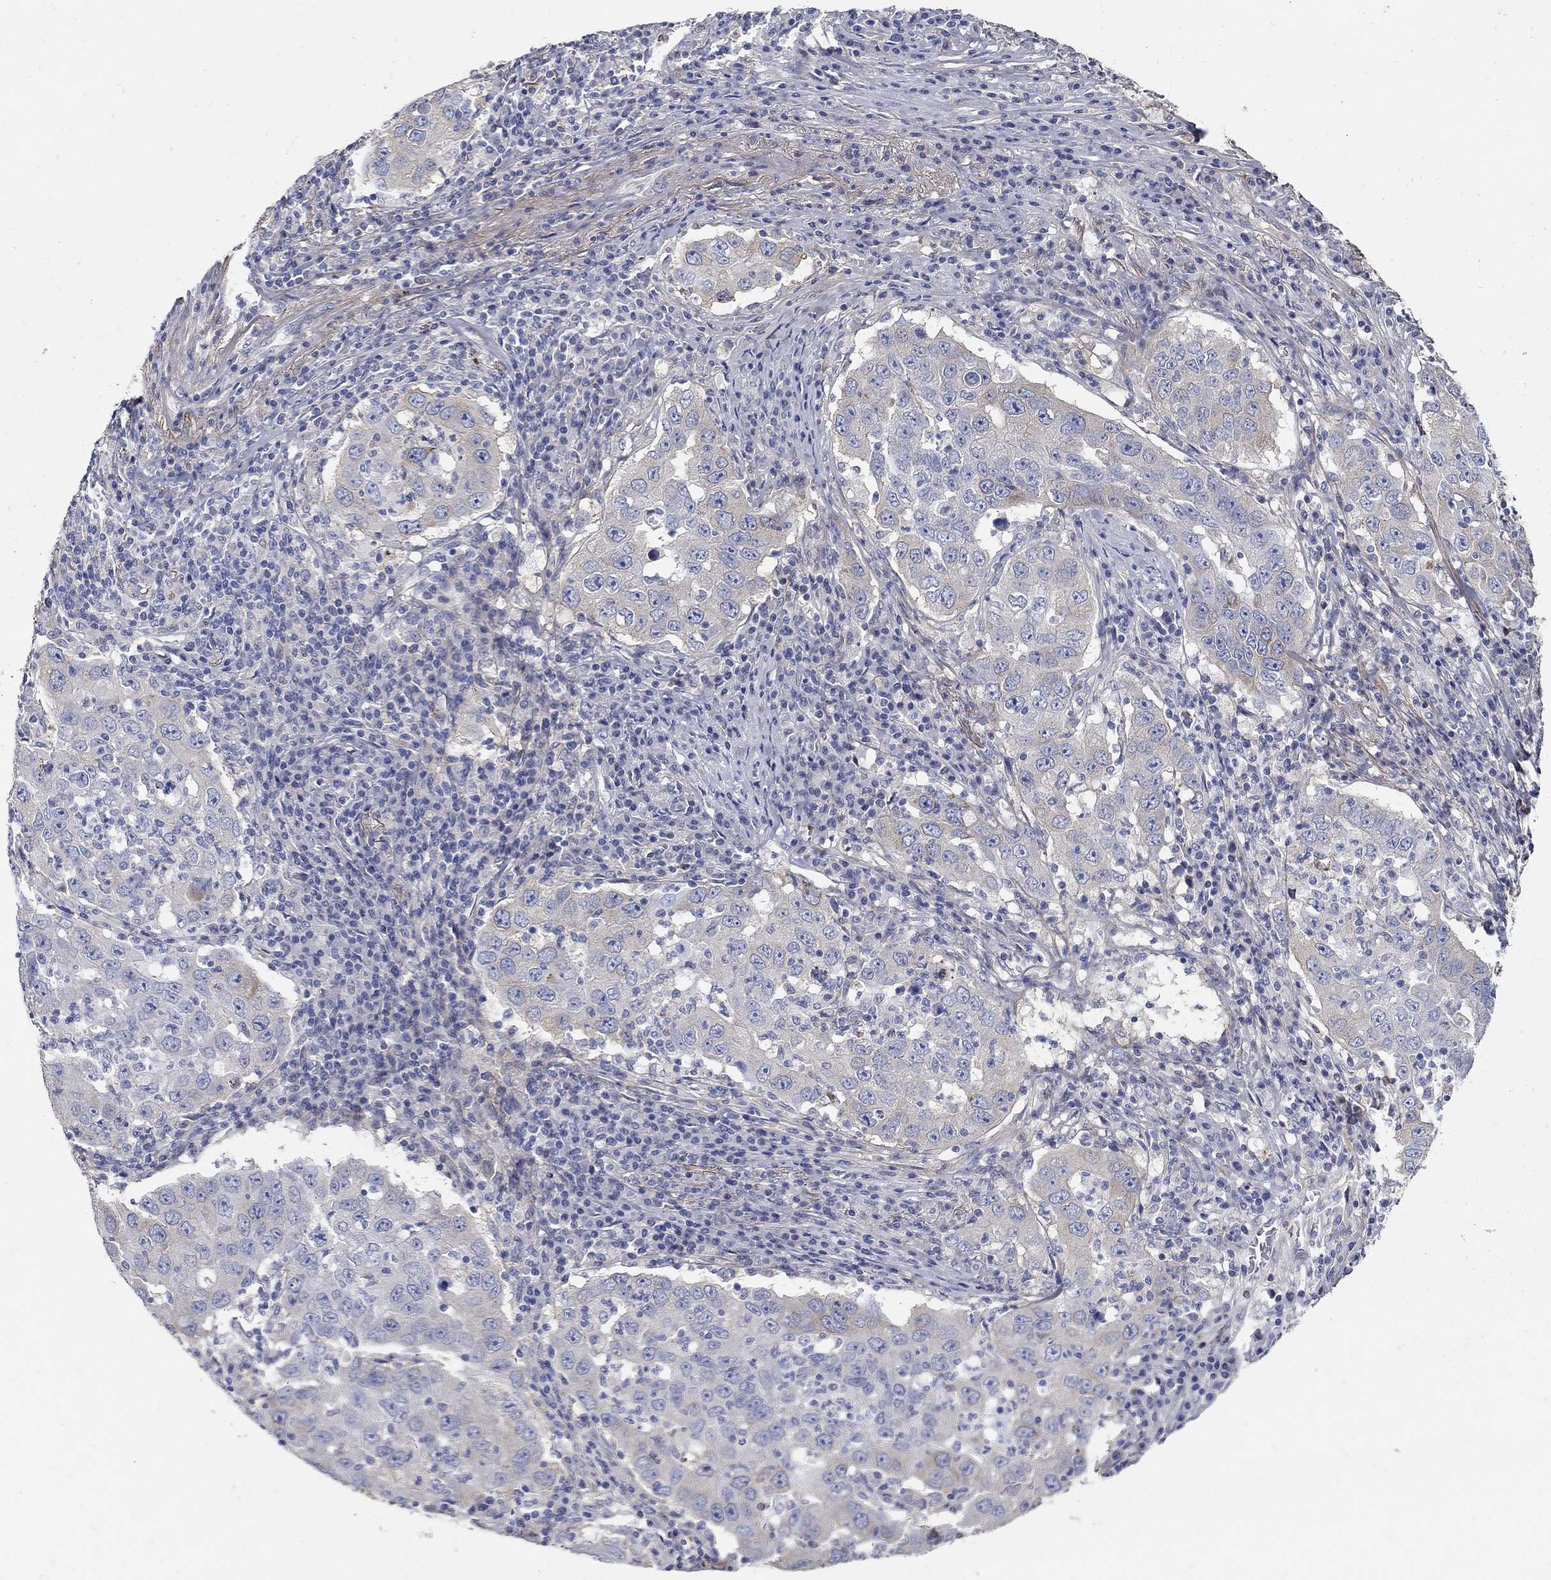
{"staining": {"intensity": "weak", "quantity": "<25%", "location": "cytoplasmic/membranous"}, "tissue": "lung cancer", "cell_type": "Tumor cells", "image_type": "cancer", "snomed": [{"axis": "morphology", "description": "Adenocarcinoma, NOS"}, {"axis": "topography", "description": "Lung"}], "caption": "Immunohistochemical staining of human lung cancer demonstrates no significant staining in tumor cells.", "gene": "TGFBI", "patient": {"sex": "male", "age": 73}}